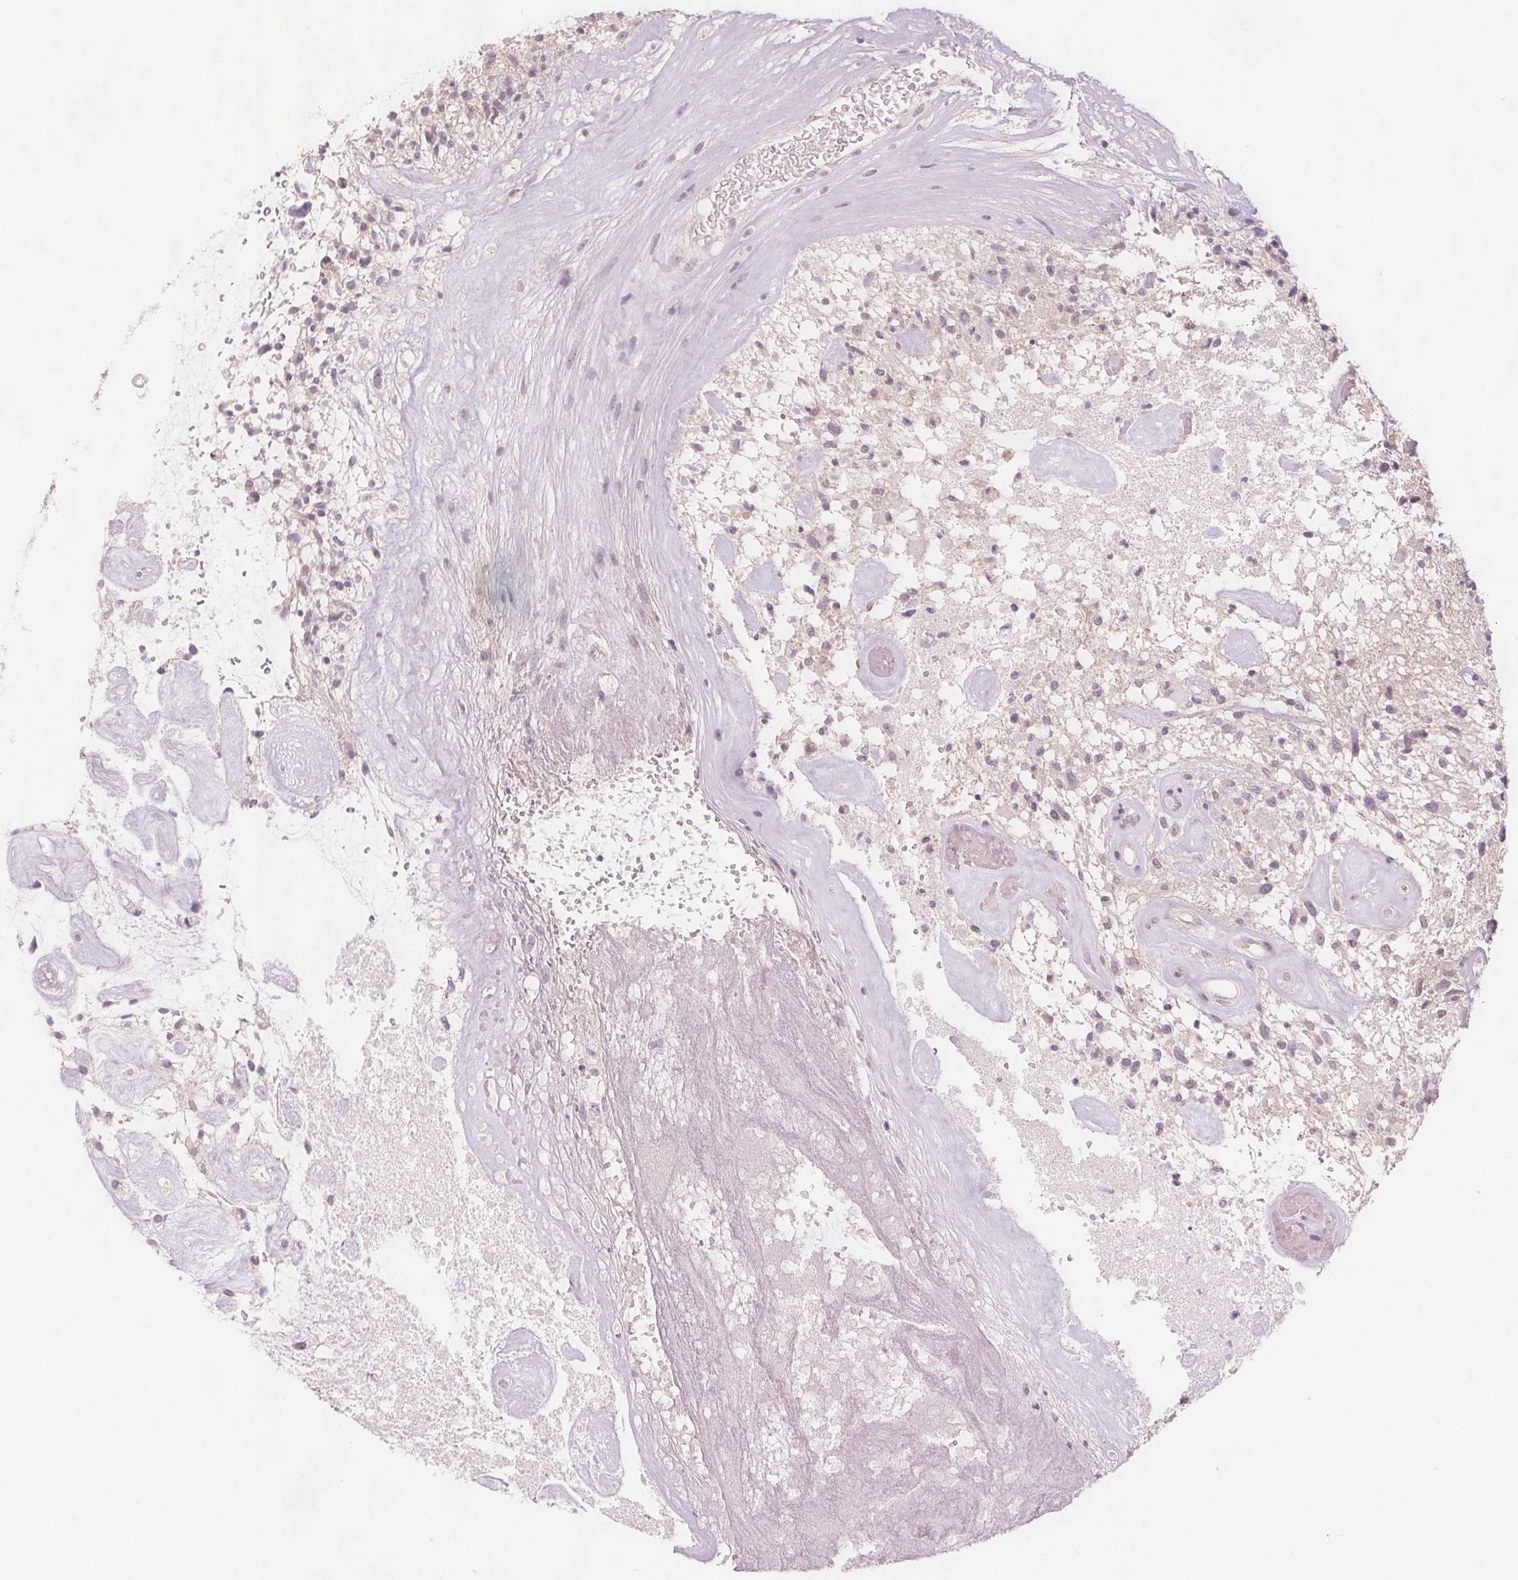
{"staining": {"intensity": "negative", "quantity": "none", "location": "none"}, "tissue": "glioma", "cell_type": "Tumor cells", "image_type": "cancer", "snomed": [{"axis": "morphology", "description": "Glioma, malignant, High grade"}, {"axis": "topography", "description": "Brain"}], "caption": "IHC of glioma exhibits no positivity in tumor cells. (IHC, brightfield microscopy, high magnification).", "gene": "C1orf167", "patient": {"sex": "male", "age": 75}}